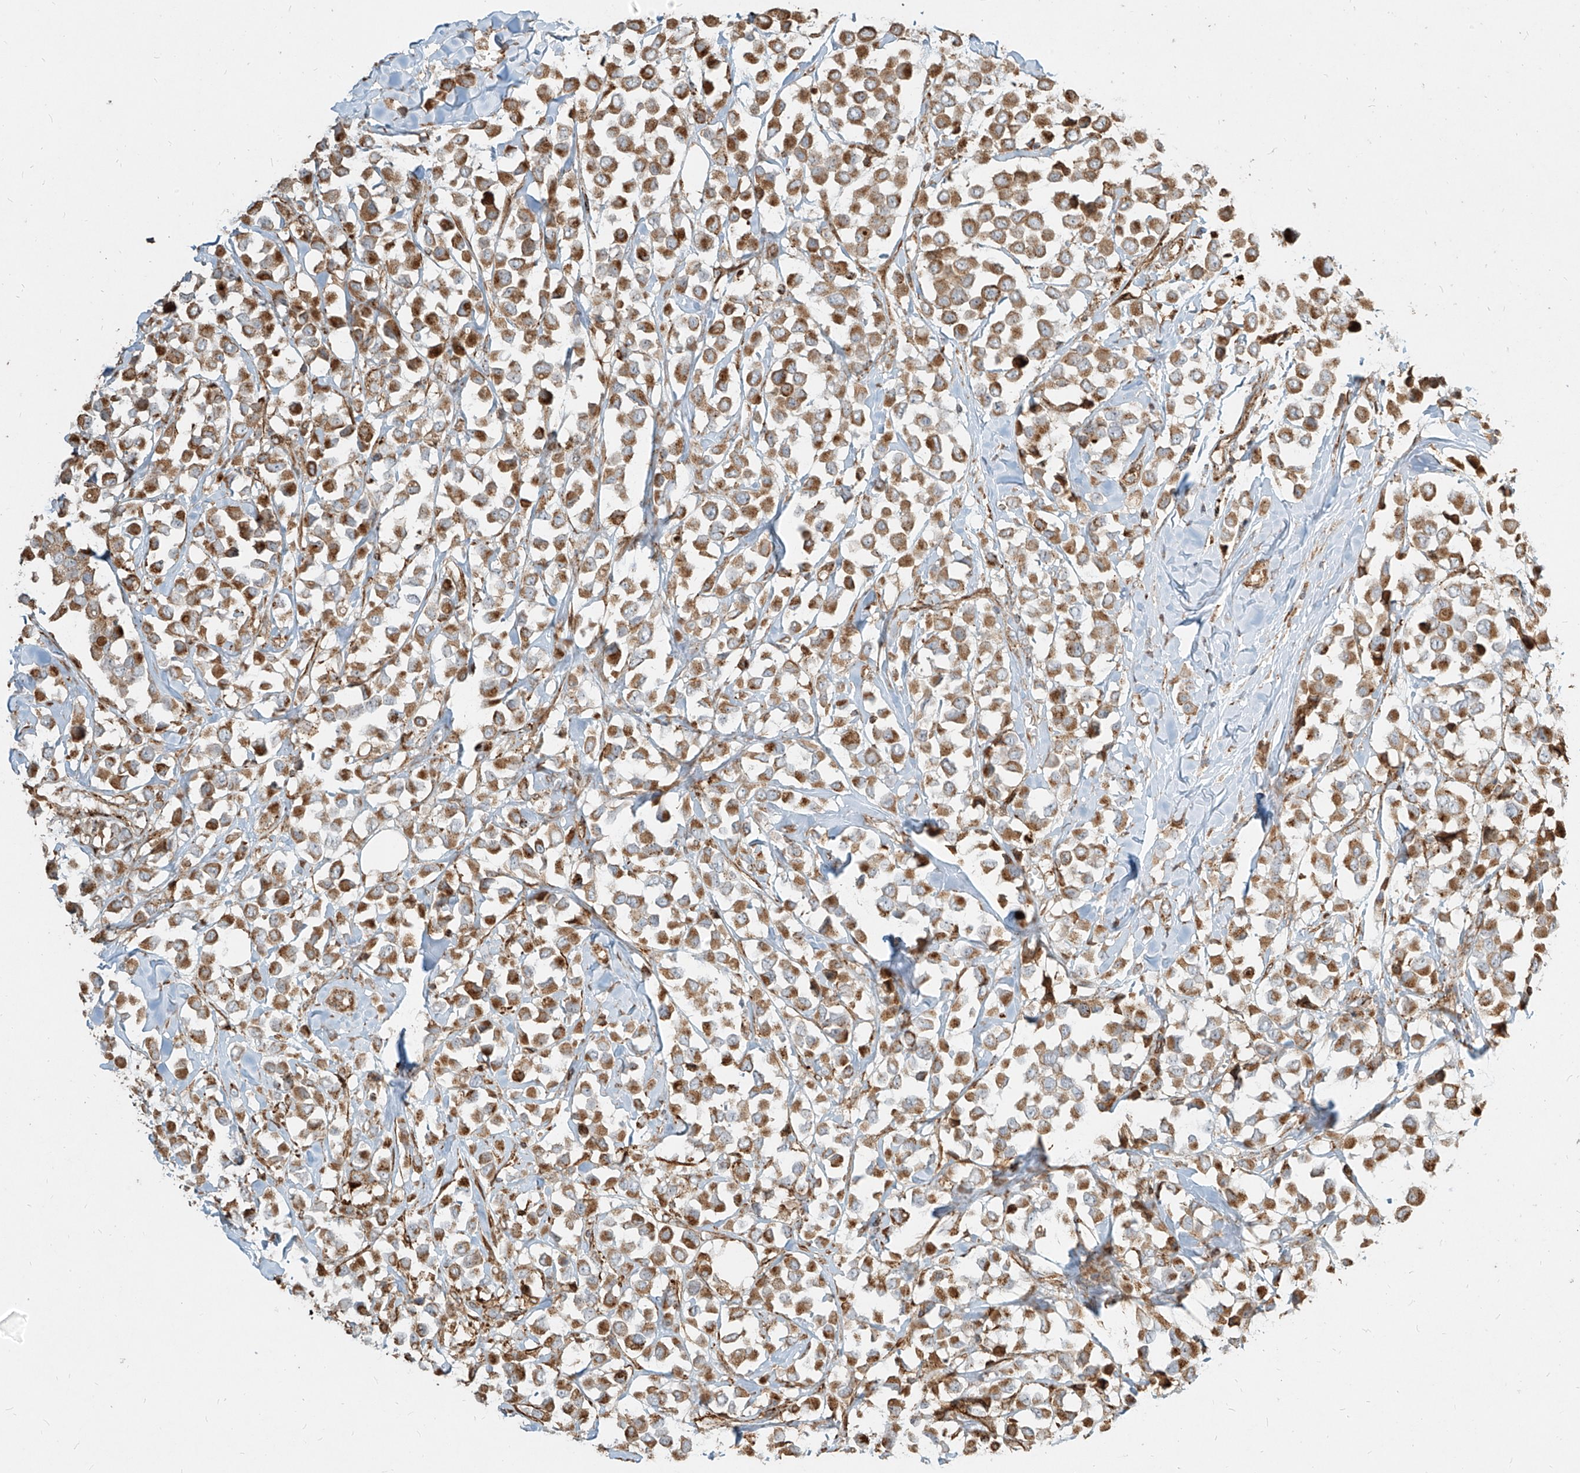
{"staining": {"intensity": "moderate", "quantity": ">75%", "location": "cytoplasmic/membranous"}, "tissue": "breast cancer", "cell_type": "Tumor cells", "image_type": "cancer", "snomed": [{"axis": "morphology", "description": "Duct carcinoma"}, {"axis": "topography", "description": "Breast"}], "caption": "Immunohistochemistry staining of breast intraductal carcinoma, which displays medium levels of moderate cytoplasmic/membranous positivity in about >75% of tumor cells indicating moderate cytoplasmic/membranous protein positivity. The staining was performed using DAB (3,3'-diaminobenzidine) (brown) for protein detection and nuclei were counterstained in hematoxylin (blue).", "gene": "MTX2", "patient": {"sex": "female", "age": 61}}